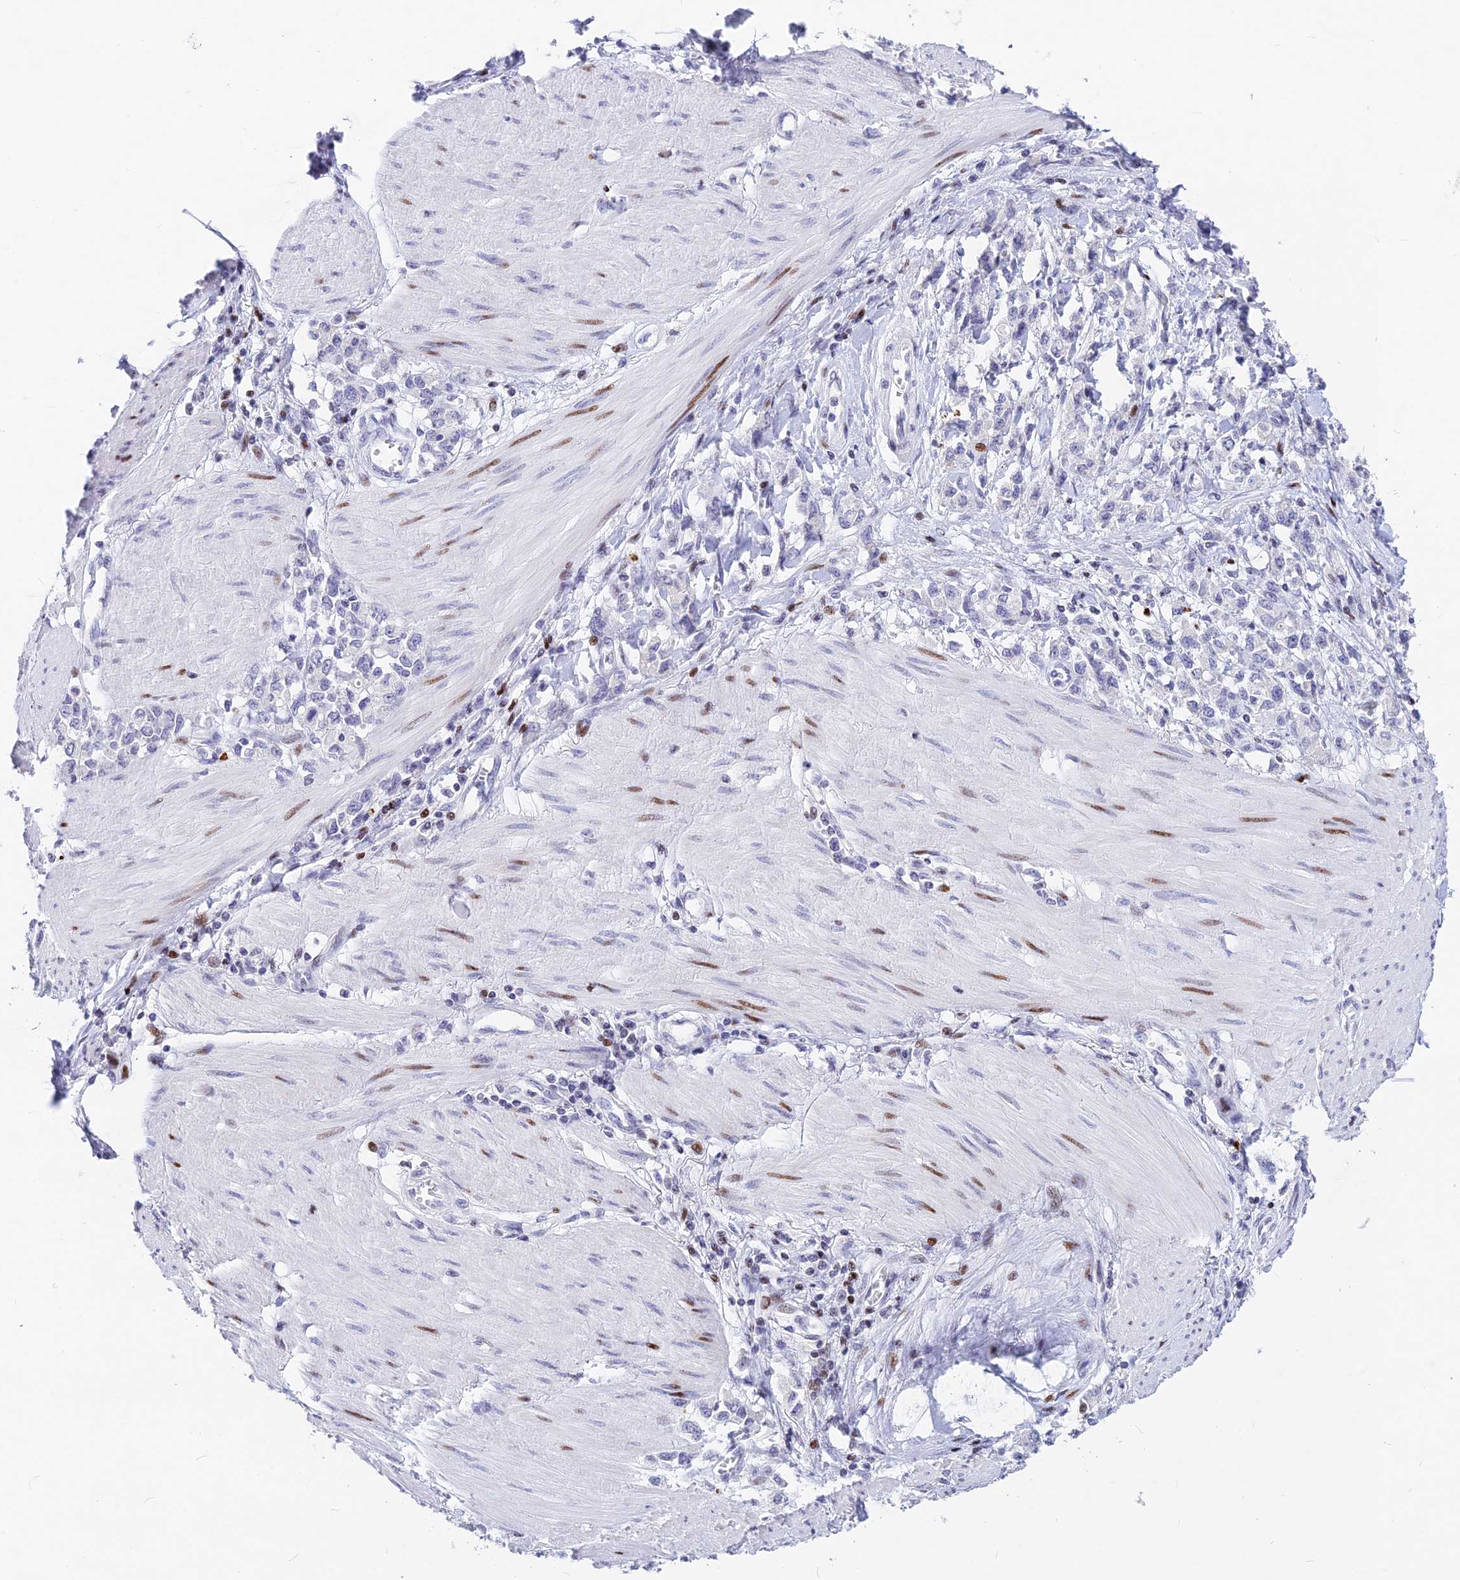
{"staining": {"intensity": "negative", "quantity": "none", "location": "none"}, "tissue": "stomach cancer", "cell_type": "Tumor cells", "image_type": "cancer", "snomed": [{"axis": "morphology", "description": "Adenocarcinoma, NOS"}, {"axis": "topography", "description": "Stomach"}], "caption": "Tumor cells are negative for brown protein staining in adenocarcinoma (stomach). The staining is performed using DAB brown chromogen with nuclei counter-stained in using hematoxylin.", "gene": "PRPS1", "patient": {"sex": "female", "age": 76}}